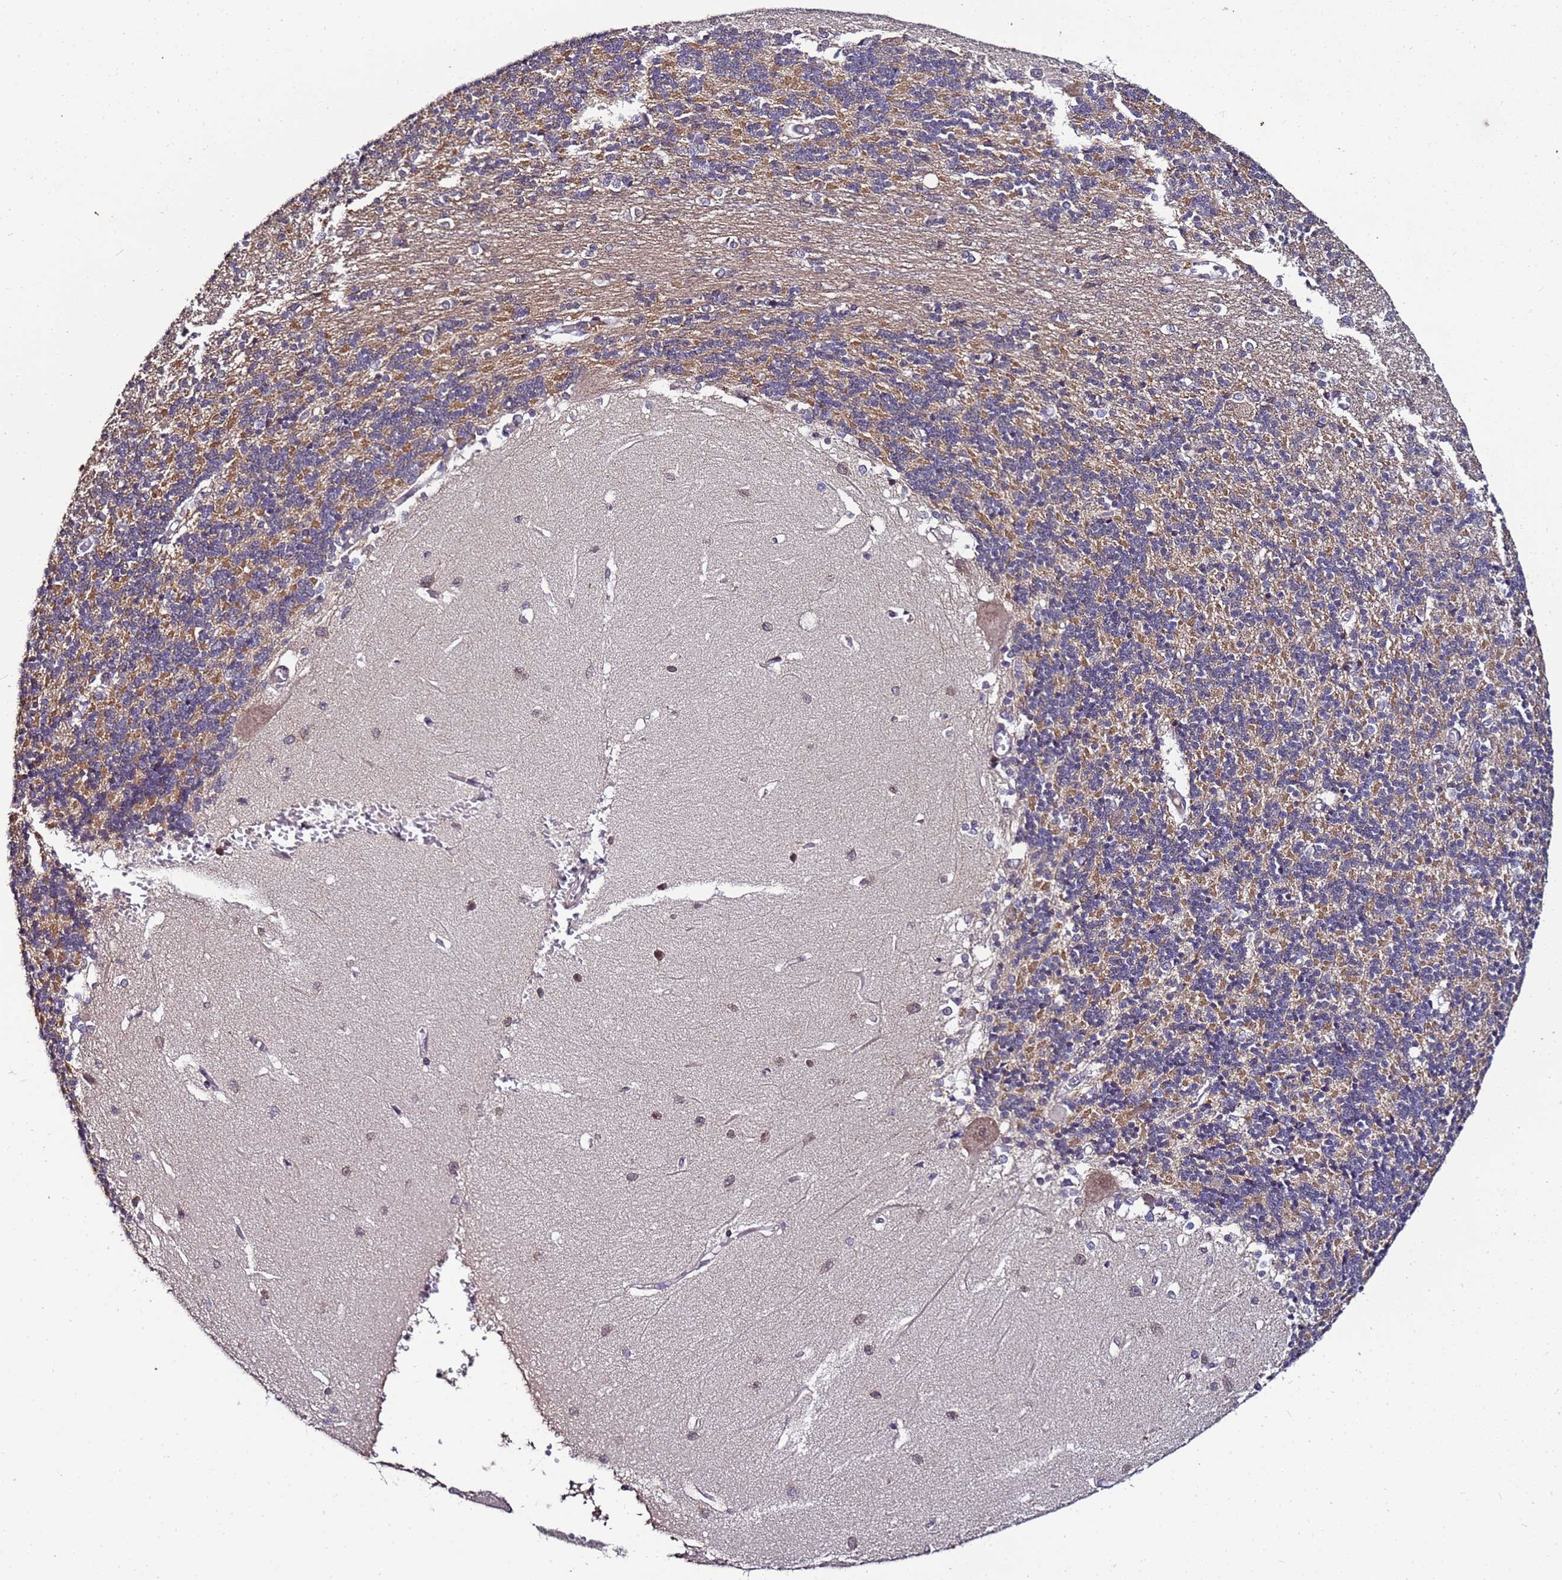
{"staining": {"intensity": "moderate", "quantity": "25%-75%", "location": "cytoplasmic/membranous"}, "tissue": "cerebellum", "cell_type": "Cells in granular layer", "image_type": "normal", "snomed": [{"axis": "morphology", "description": "Normal tissue, NOS"}, {"axis": "topography", "description": "Cerebellum"}], "caption": "Brown immunohistochemical staining in benign human cerebellum shows moderate cytoplasmic/membranous staining in approximately 25%-75% of cells in granular layer.", "gene": "ANKRD17", "patient": {"sex": "male", "age": 37}}